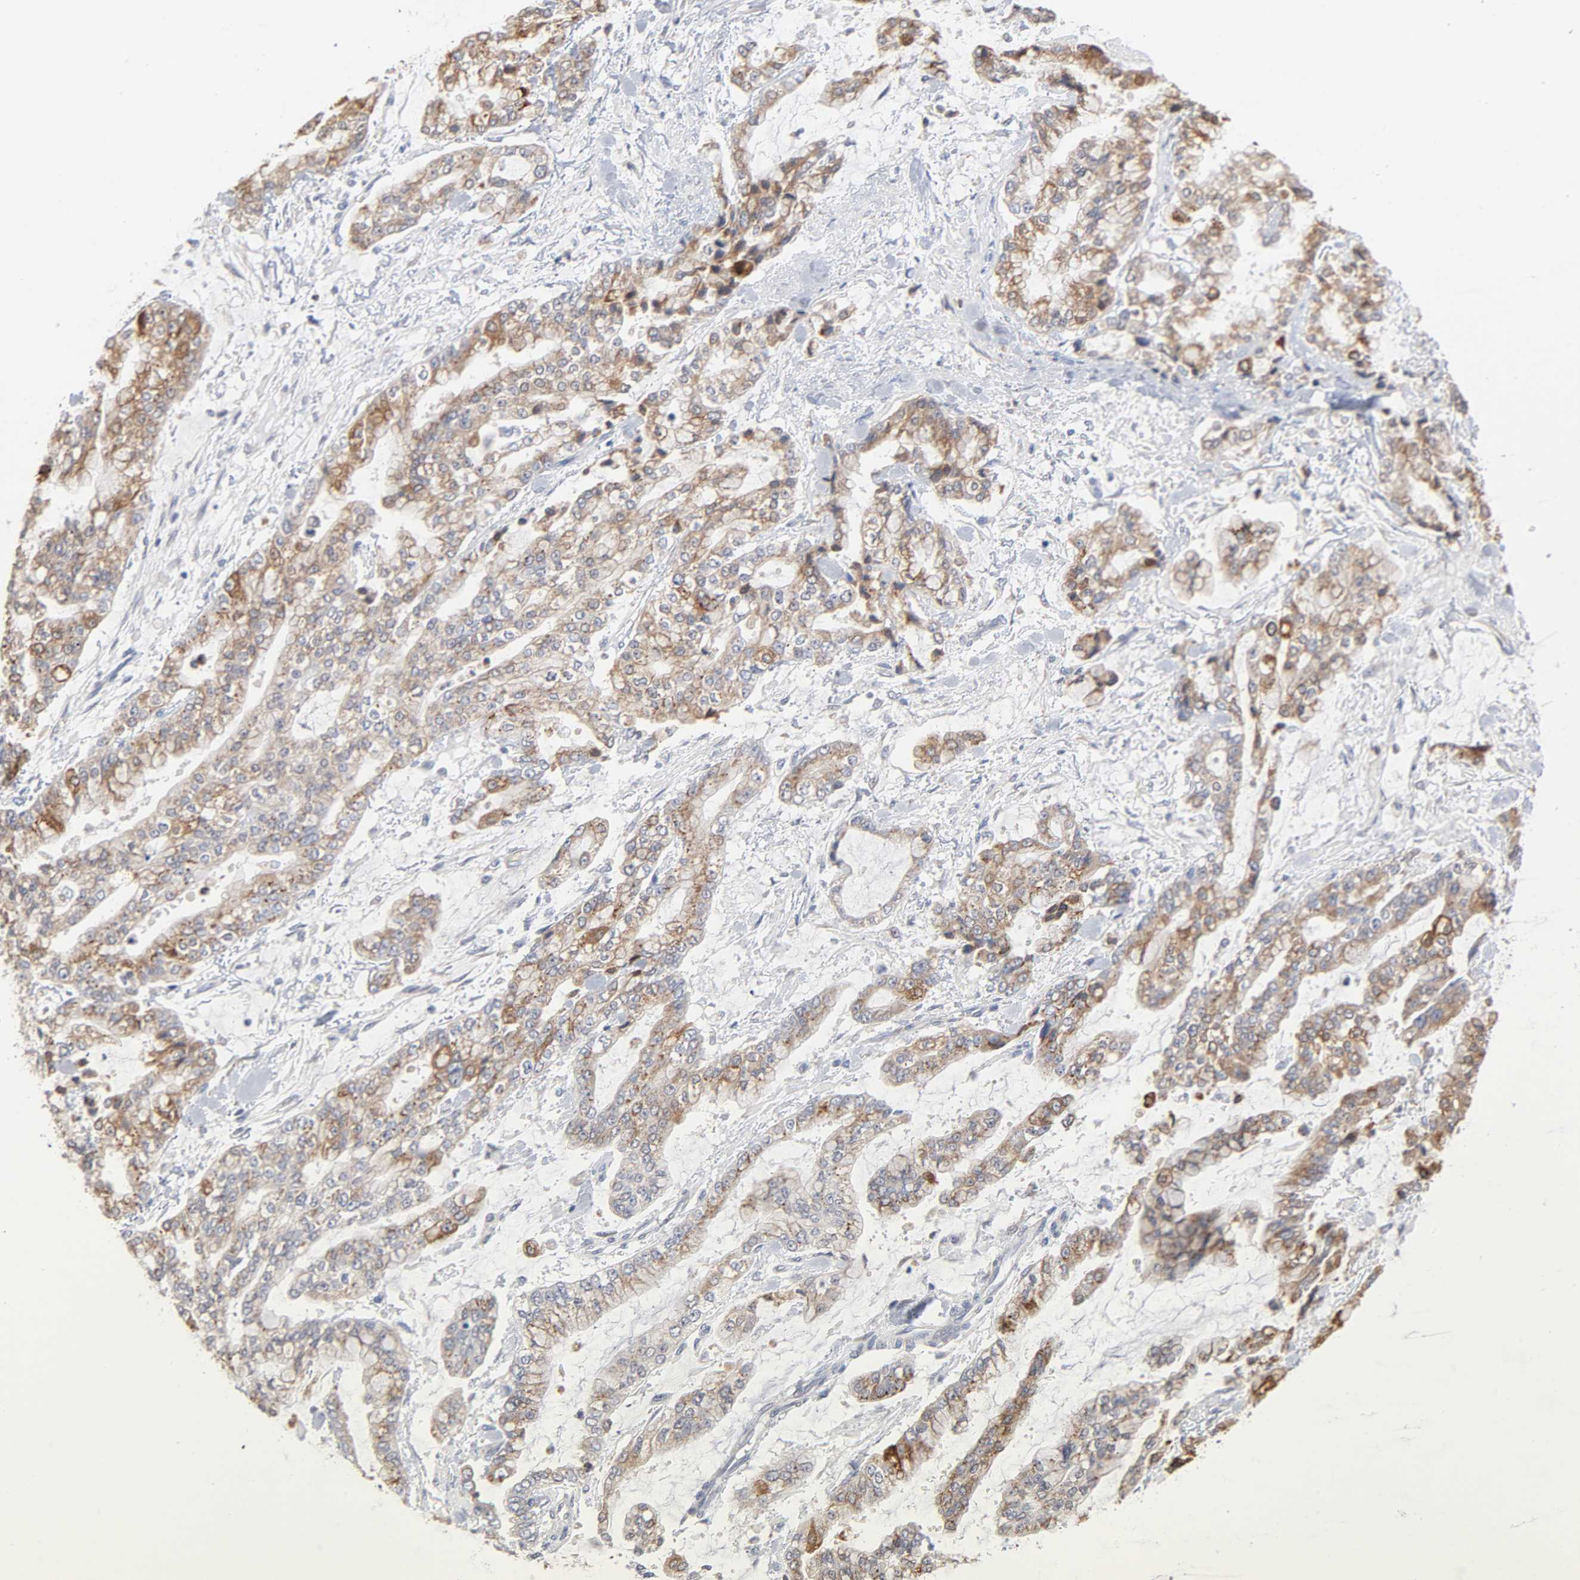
{"staining": {"intensity": "moderate", "quantity": ">75%", "location": "cytoplasmic/membranous"}, "tissue": "stomach cancer", "cell_type": "Tumor cells", "image_type": "cancer", "snomed": [{"axis": "morphology", "description": "Normal tissue, NOS"}, {"axis": "morphology", "description": "Adenocarcinoma, NOS"}, {"axis": "topography", "description": "Stomach, upper"}, {"axis": "topography", "description": "Stomach"}], "caption": "Human stomach cancer stained with a brown dye exhibits moderate cytoplasmic/membranous positive staining in approximately >75% of tumor cells.", "gene": "AK7", "patient": {"sex": "male", "age": 76}}